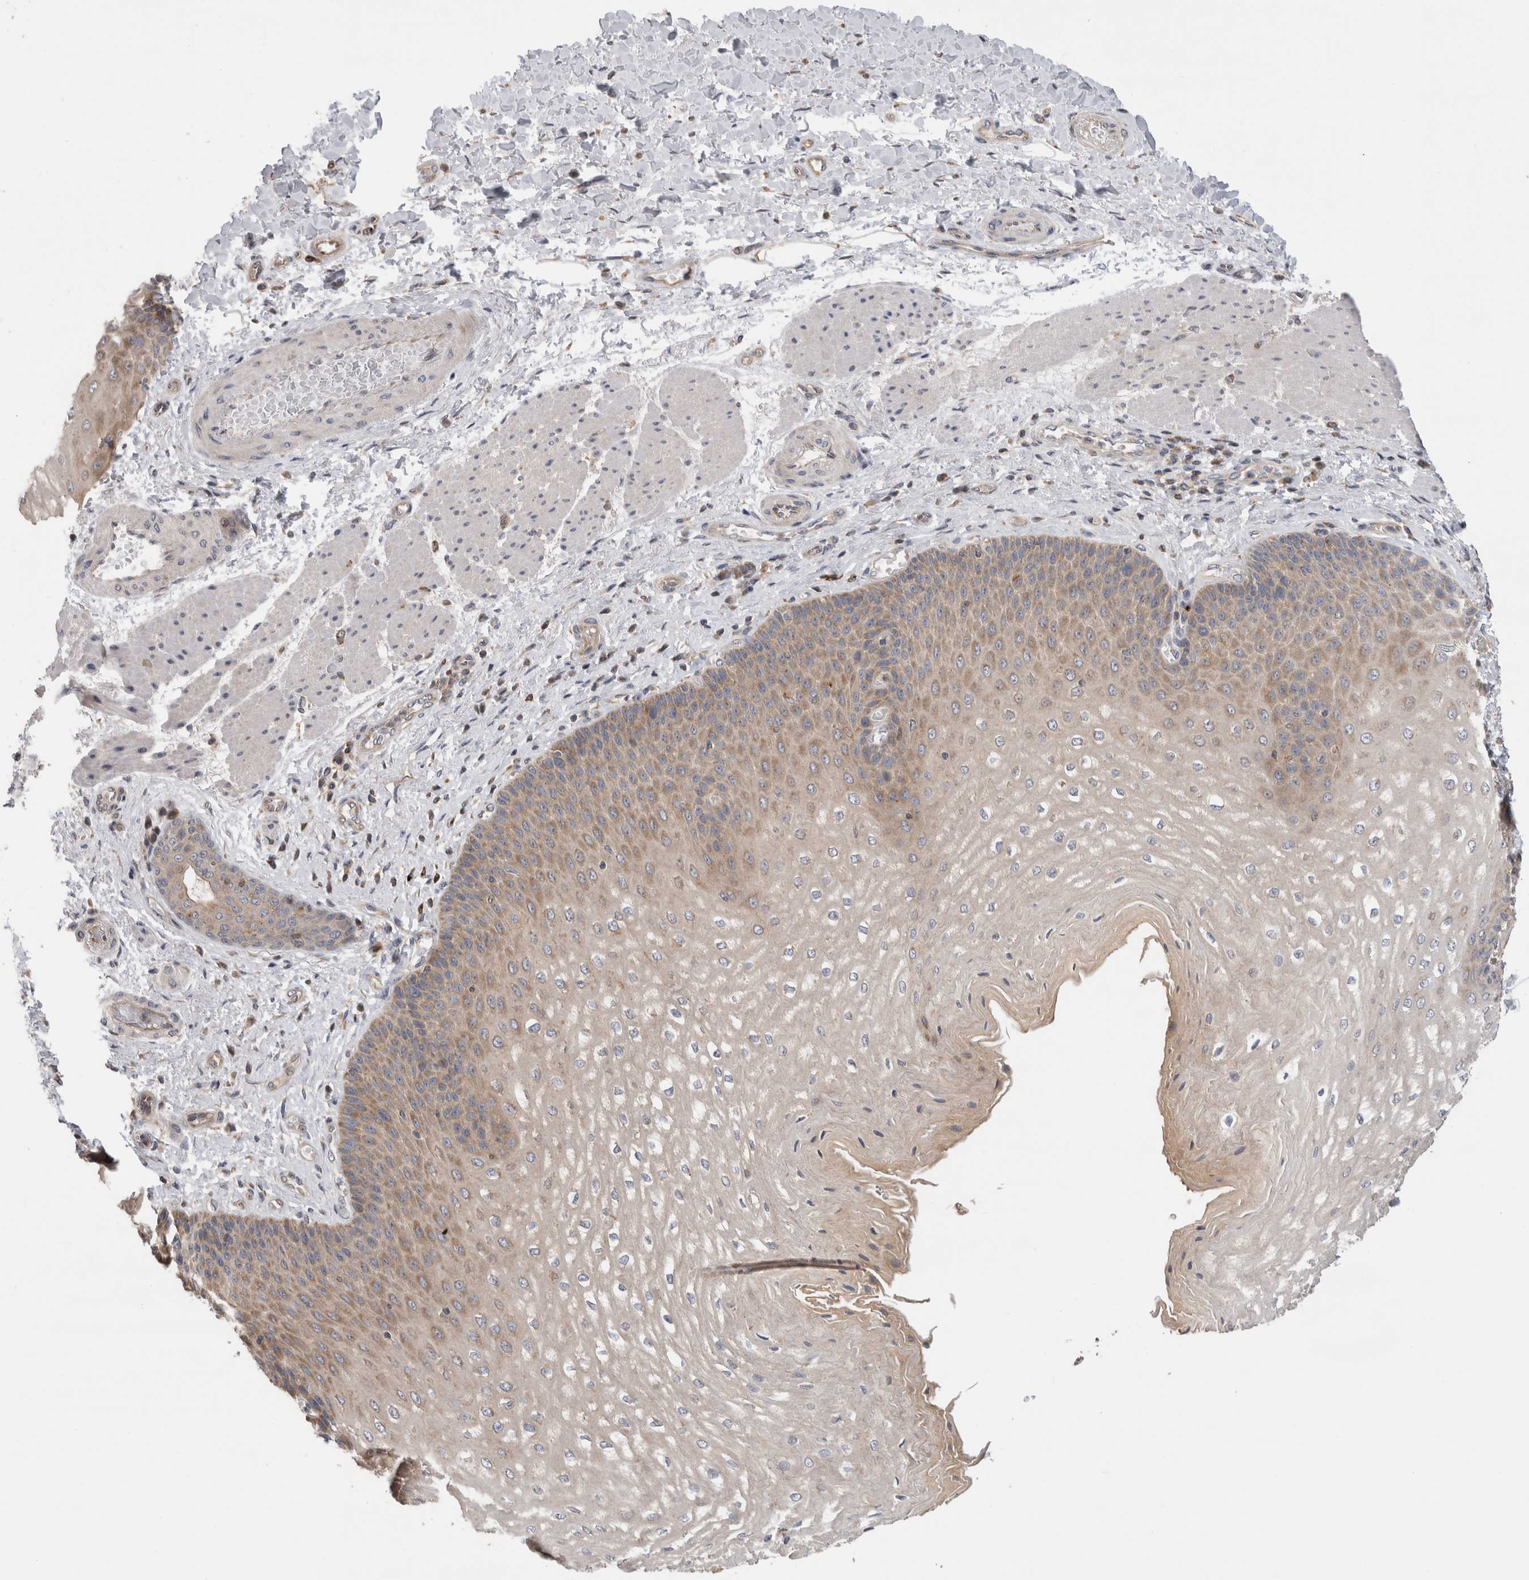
{"staining": {"intensity": "moderate", "quantity": ">75%", "location": "cytoplasmic/membranous"}, "tissue": "esophagus", "cell_type": "Squamous epithelial cells", "image_type": "normal", "snomed": [{"axis": "morphology", "description": "Normal tissue, NOS"}, {"axis": "topography", "description": "Esophagus"}], "caption": "The immunohistochemical stain shows moderate cytoplasmic/membranous positivity in squamous epithelial cells of benign esophagus. (DAB (3,3'-diaminobenzidine) IHC with brightfield microscopy, high magnification).", "gene": "GRIK2", "patient": {"sex": "male", "age": 54}}